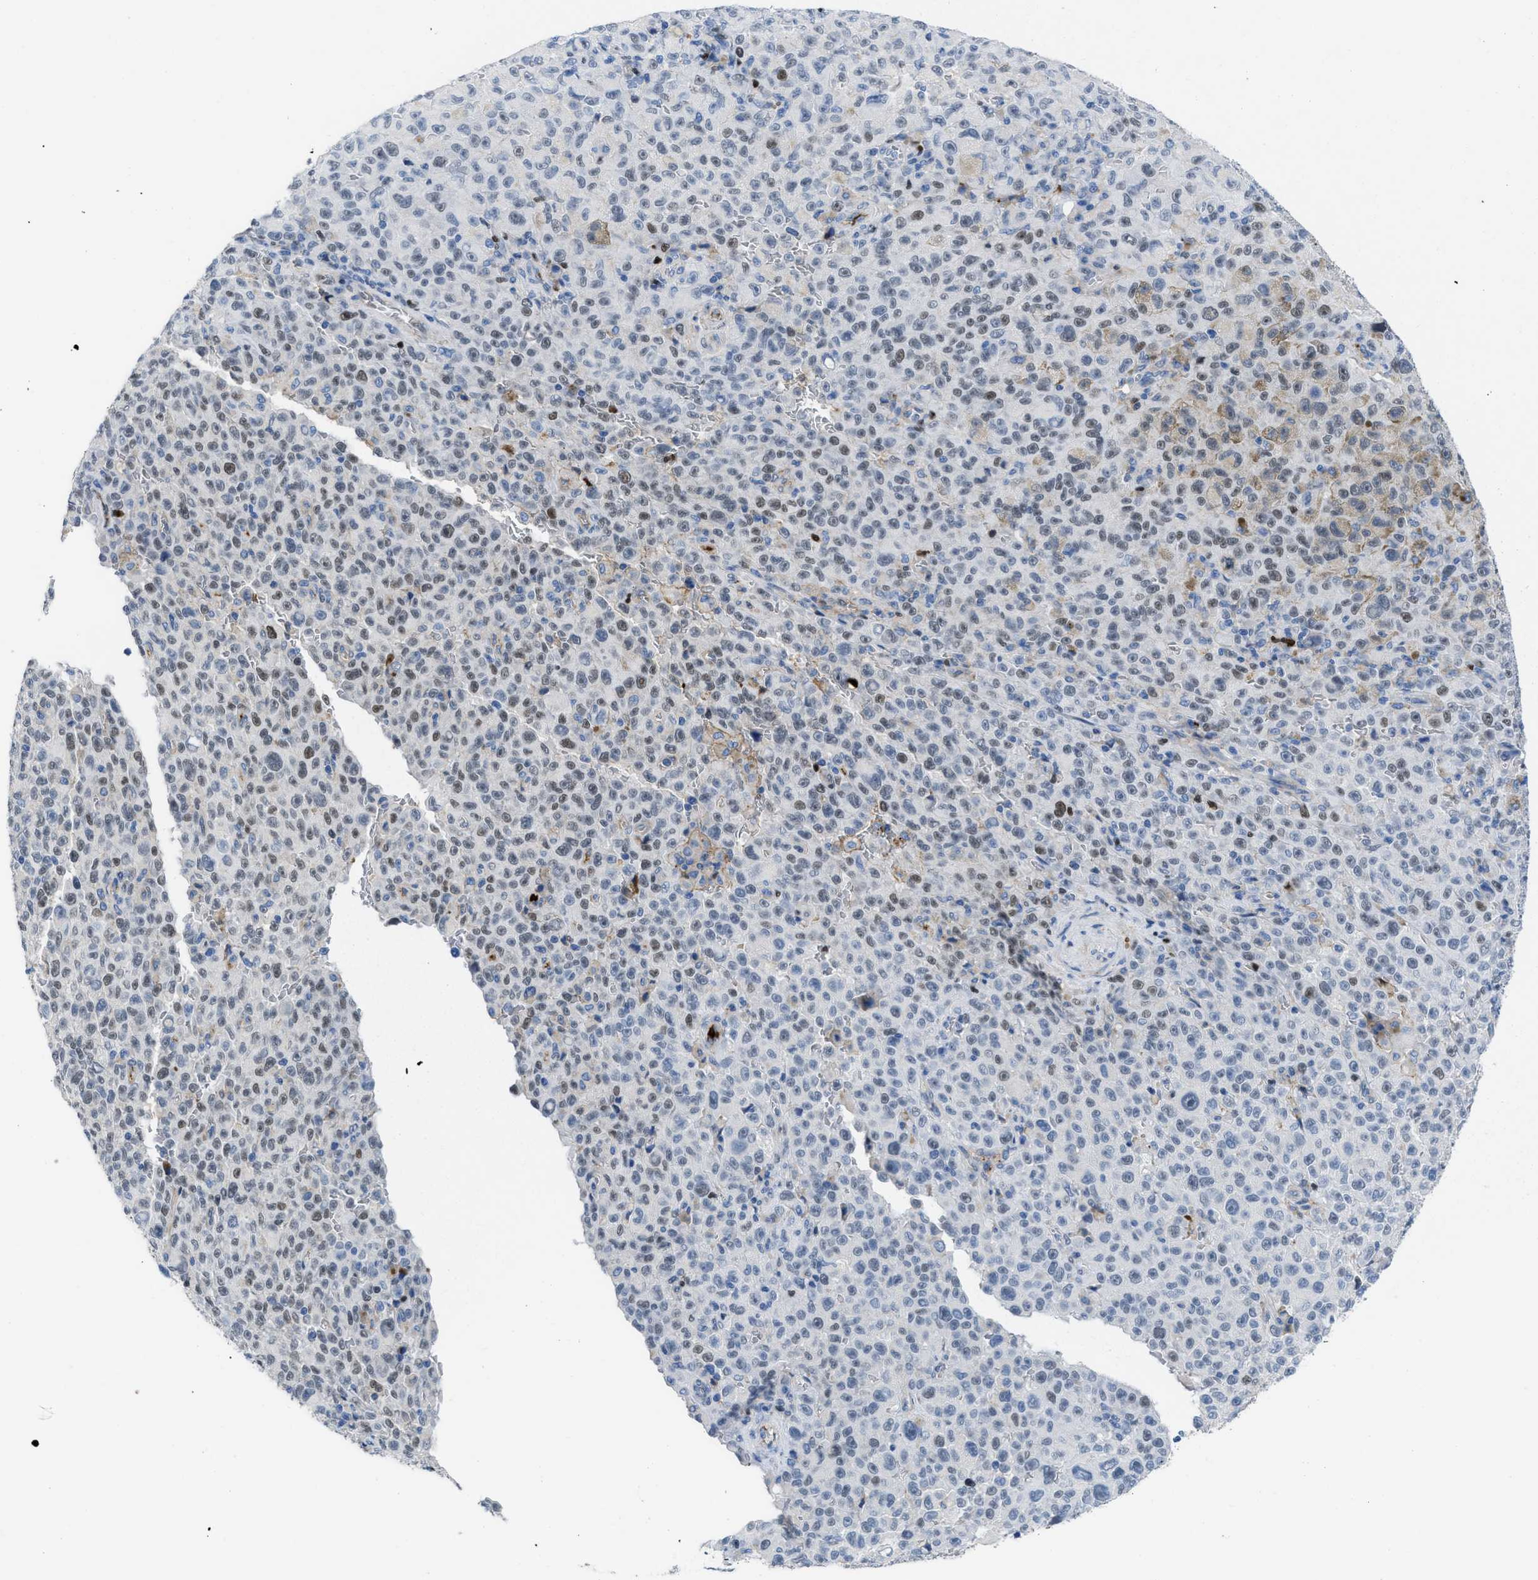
{"staining": {"intensity": "weak", "quantity": "25%-75%", "location": "nuclear"}, "tissue": "melanoma", "cell_type": "Tumor cells", "image_type": "cancer", "snomed": [{"axis": "morphology", "description": "Malignant melanoma, NOS"}, {"axis": "topography", "description": "Skin"}], "caption": "Immunohistochemical staining of melanoma shows weak nuclear protein staining in about 25%-75% of tumor cells. The protein is stained brown, and the nuclei are stained in blue (DAB (3,3'-diaminobenzidine) IHC with brightfield microscopy, high magnification).", "gene": "LEF1", "patient": {"sex": "female", "age": 82}}